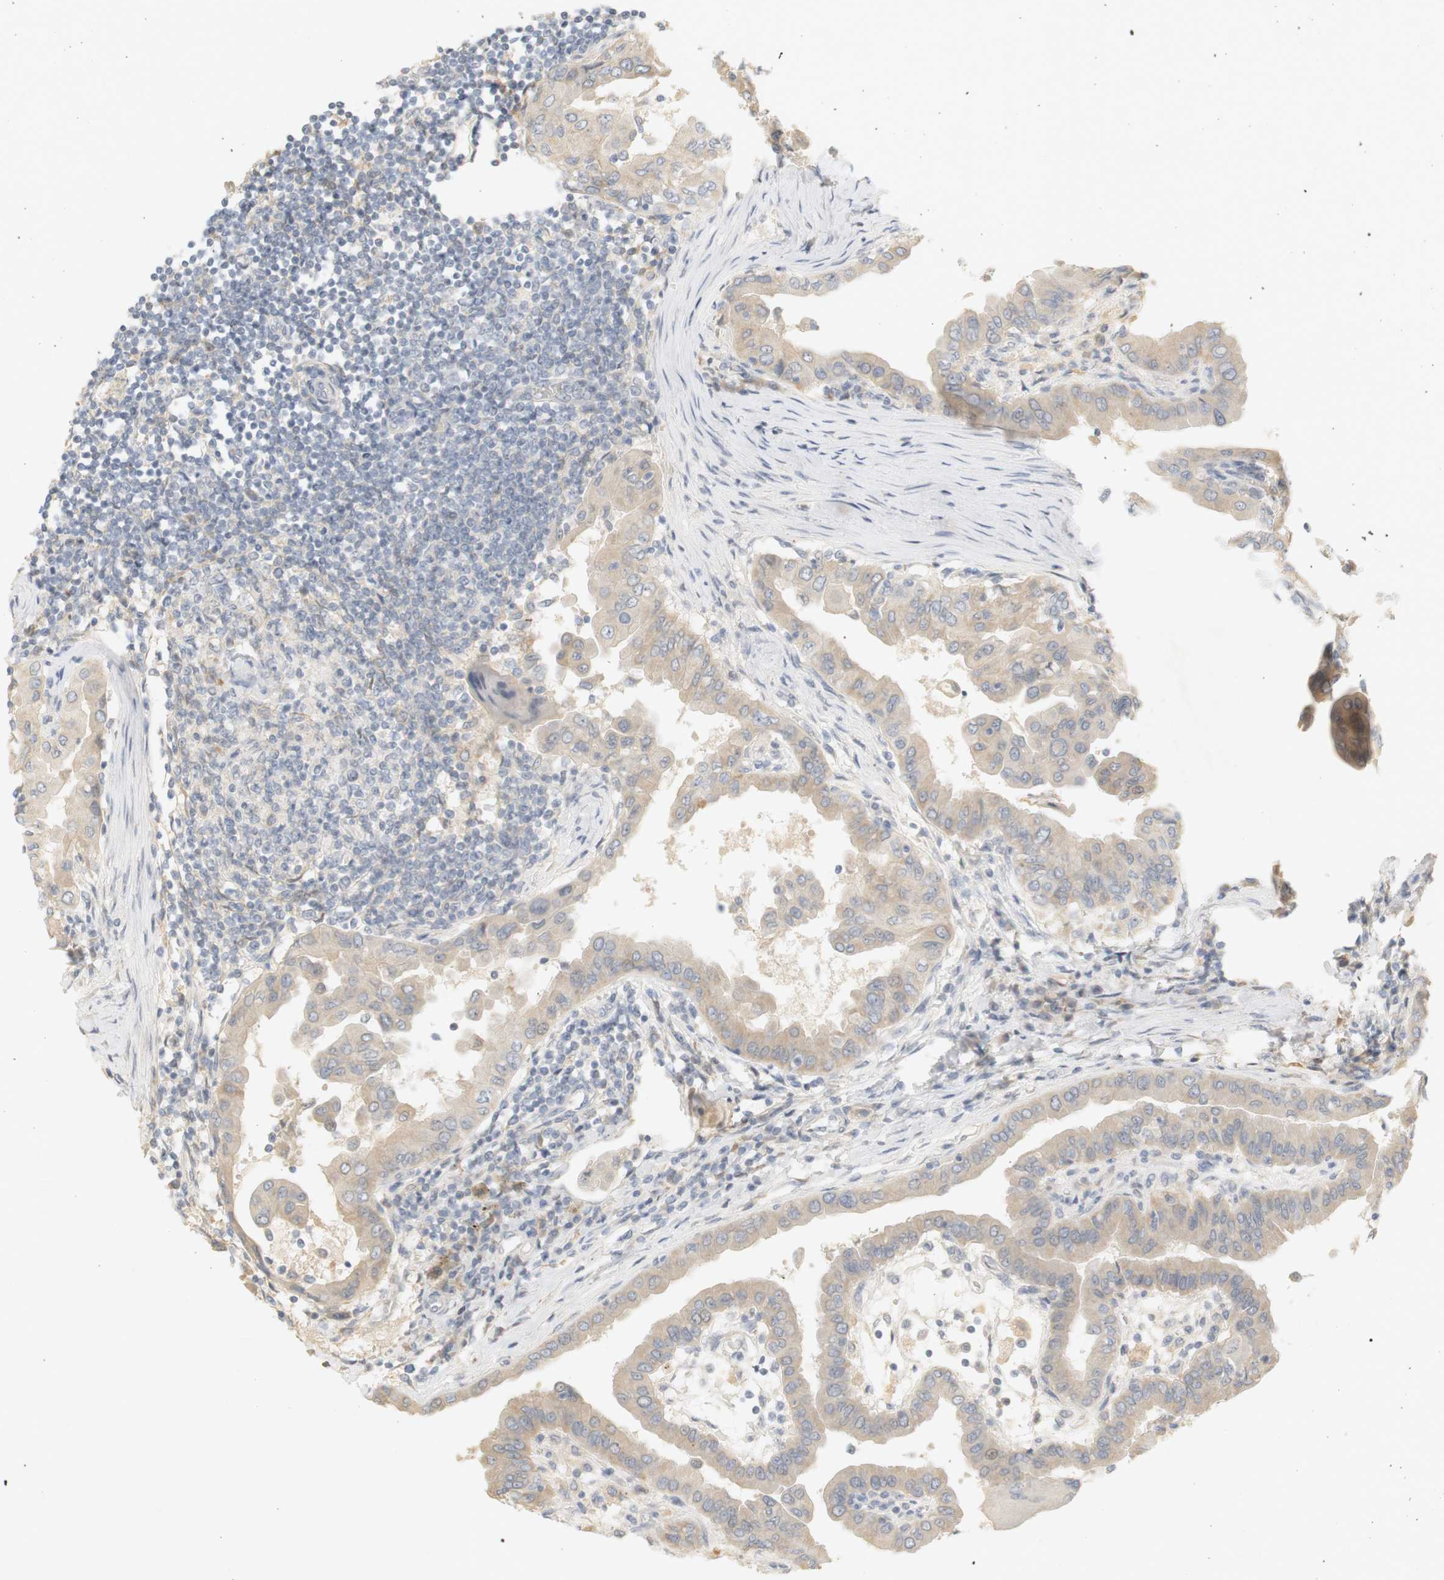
{"staining": {"intensity": "weak", "quantity": ">75%", "location": "cytoplasmic/membranous"}, "tissue": "thyroid cancer", "cell_type": "Tumor cells", "image_type": "cancer", "snomed": [{"axis": "morphology", "description": "Papillary adenocarcinoma, NOS"}, {"axis": "topography", "description": "Thyroid gland"}], "caption": "Thyroid papillary adenocarcinoma stained with DAB (3,3'-diaminobenzidine) immunohistochemistry (IHC) reveals low levels of weak cytoplasmic/membranous staining in about >75% of tumor cells. Nuclei are stained in blue.", "gene": "RTN3", "patient": {"sex": "male", "age": 33}}